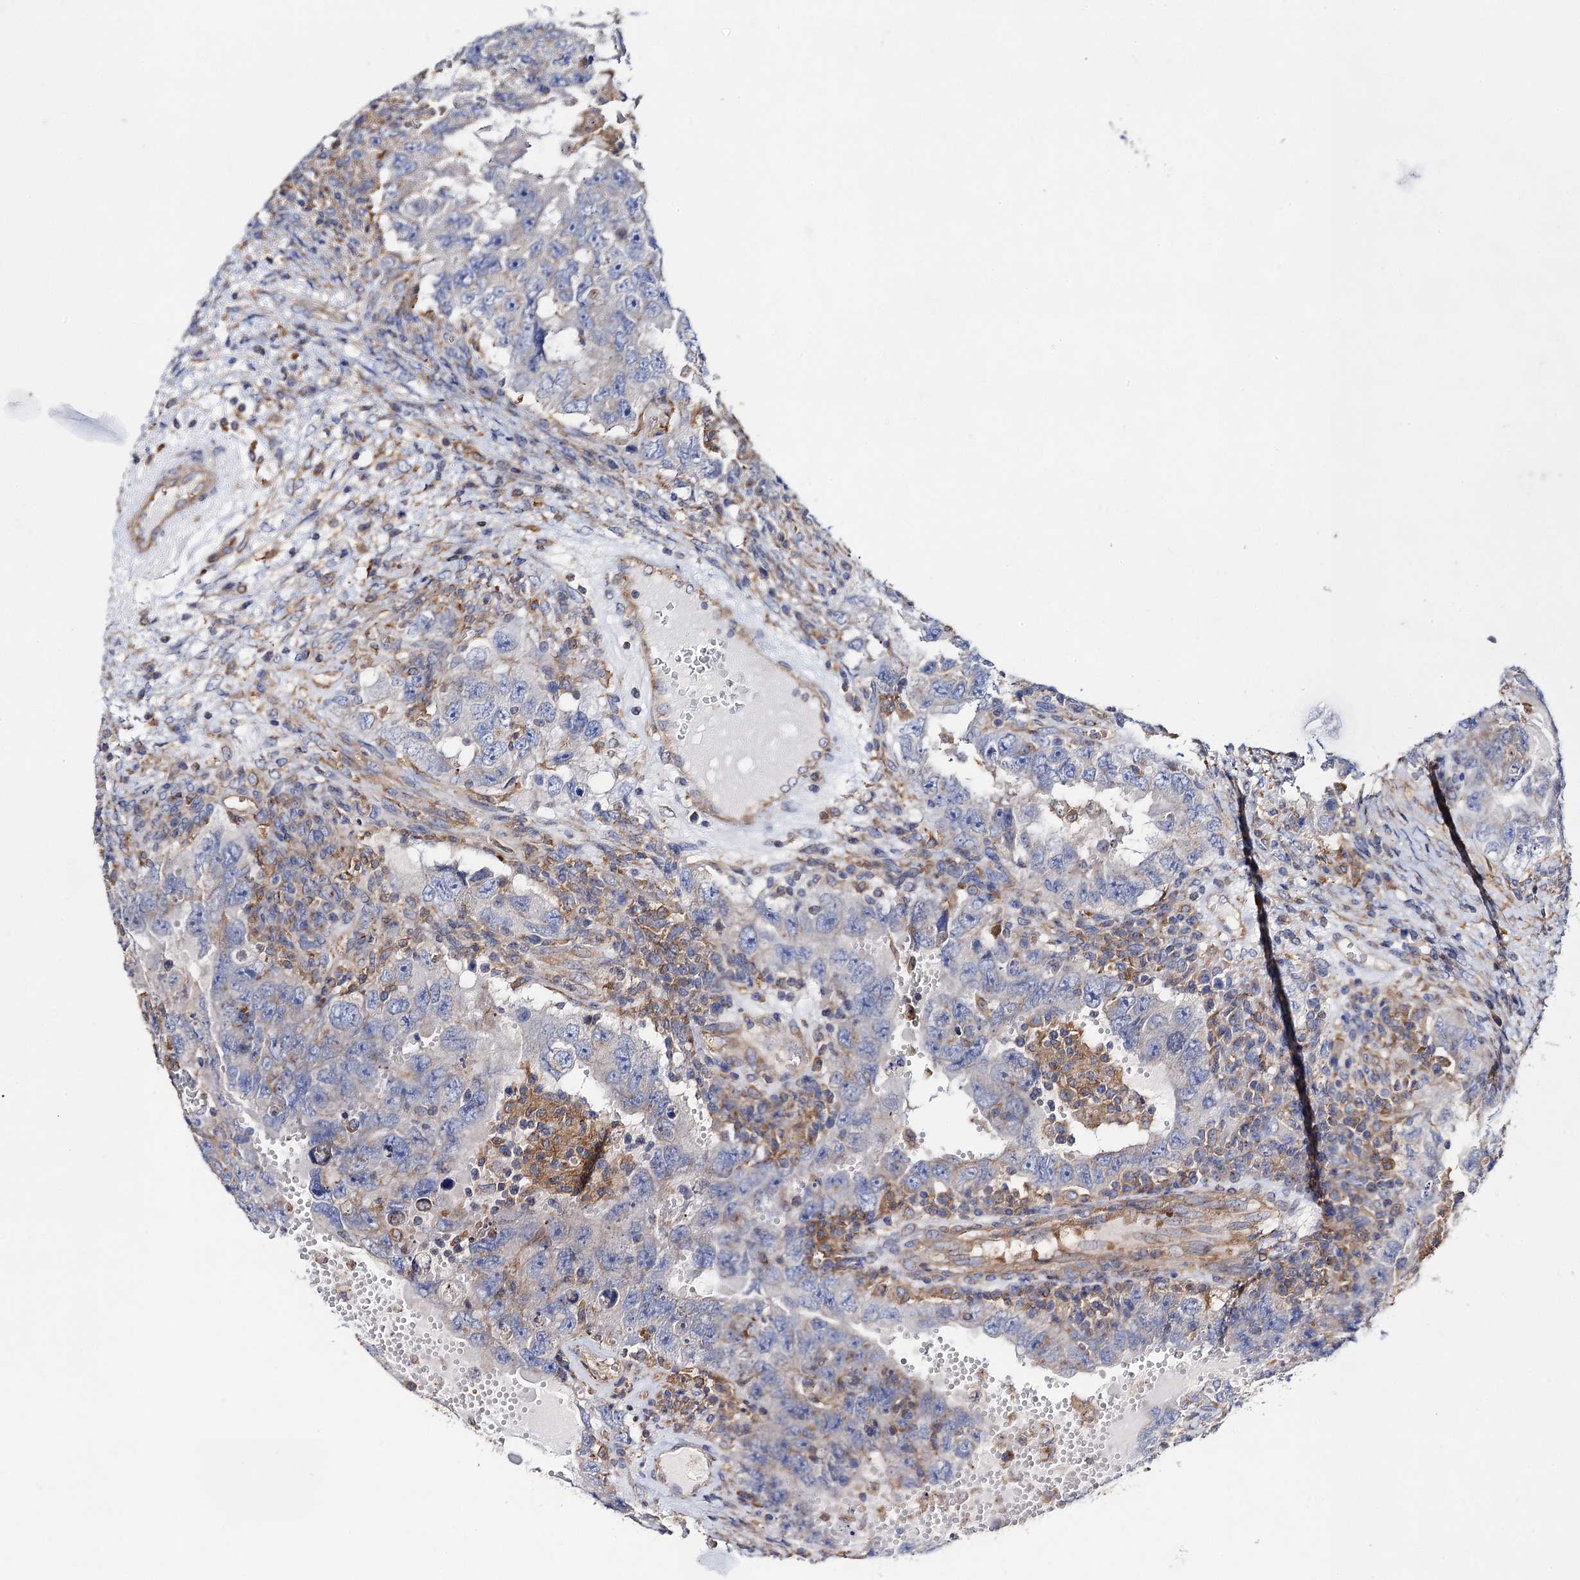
{"staining": {"intensity": "negative", "quantity": "none", "location": "none"}, "tissue": "testis cancer", "cell_type": "Tumor cells", "image_type": "cancer", "snomed": [{"axis": "morphology", "description": "Carcinoma, Embryonal, NOS"}, {"axis": "topography", "description": "Testis"}], "caption": "Protein analysis of embryonal carcinoma (testis) demonstrates no significant expression in tumor cells.", "gene": "DYDC1", "patient": {"sex": "male", "age": 26}}